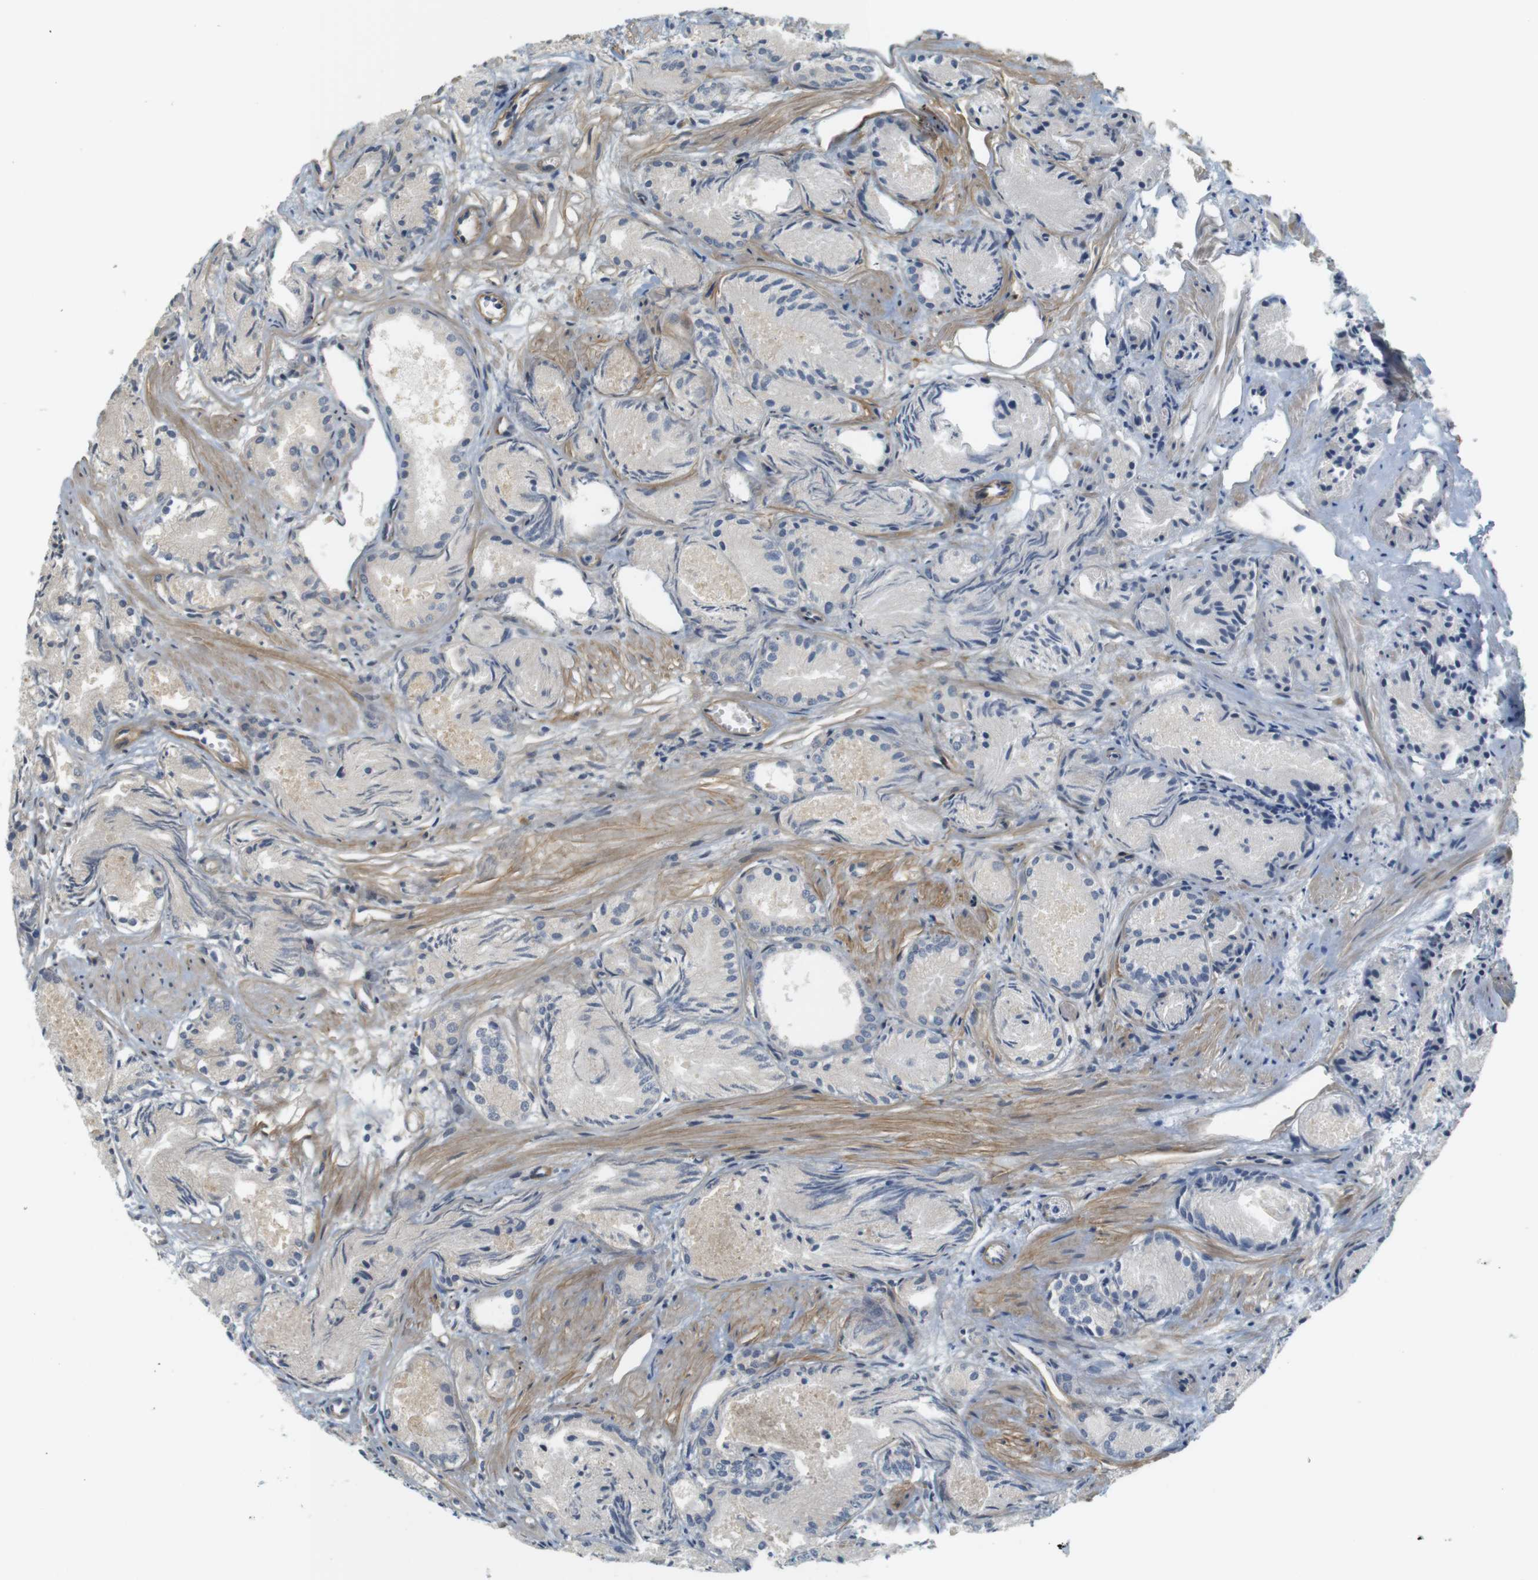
{"staining": {"intensity": "weak", "quantity": "<25%", "location": "cytoplasmic/membranous"}, "tissue": "prostate cancer", "cell_type": "Tumor cells", "image_type": "cancer", "snomed": [{"axis": "morphology", "description": "Adenocarcinoma, Low grade"}, {"axis": "topography", "description": "Prostate"}], "caption": "Micrograph shows no protein staining in tumor cells of low-grade adenocarcinoma (prostate) tissue.", "gene": "TSPAN9", "patient": {"sex": "male", "age": 72}}